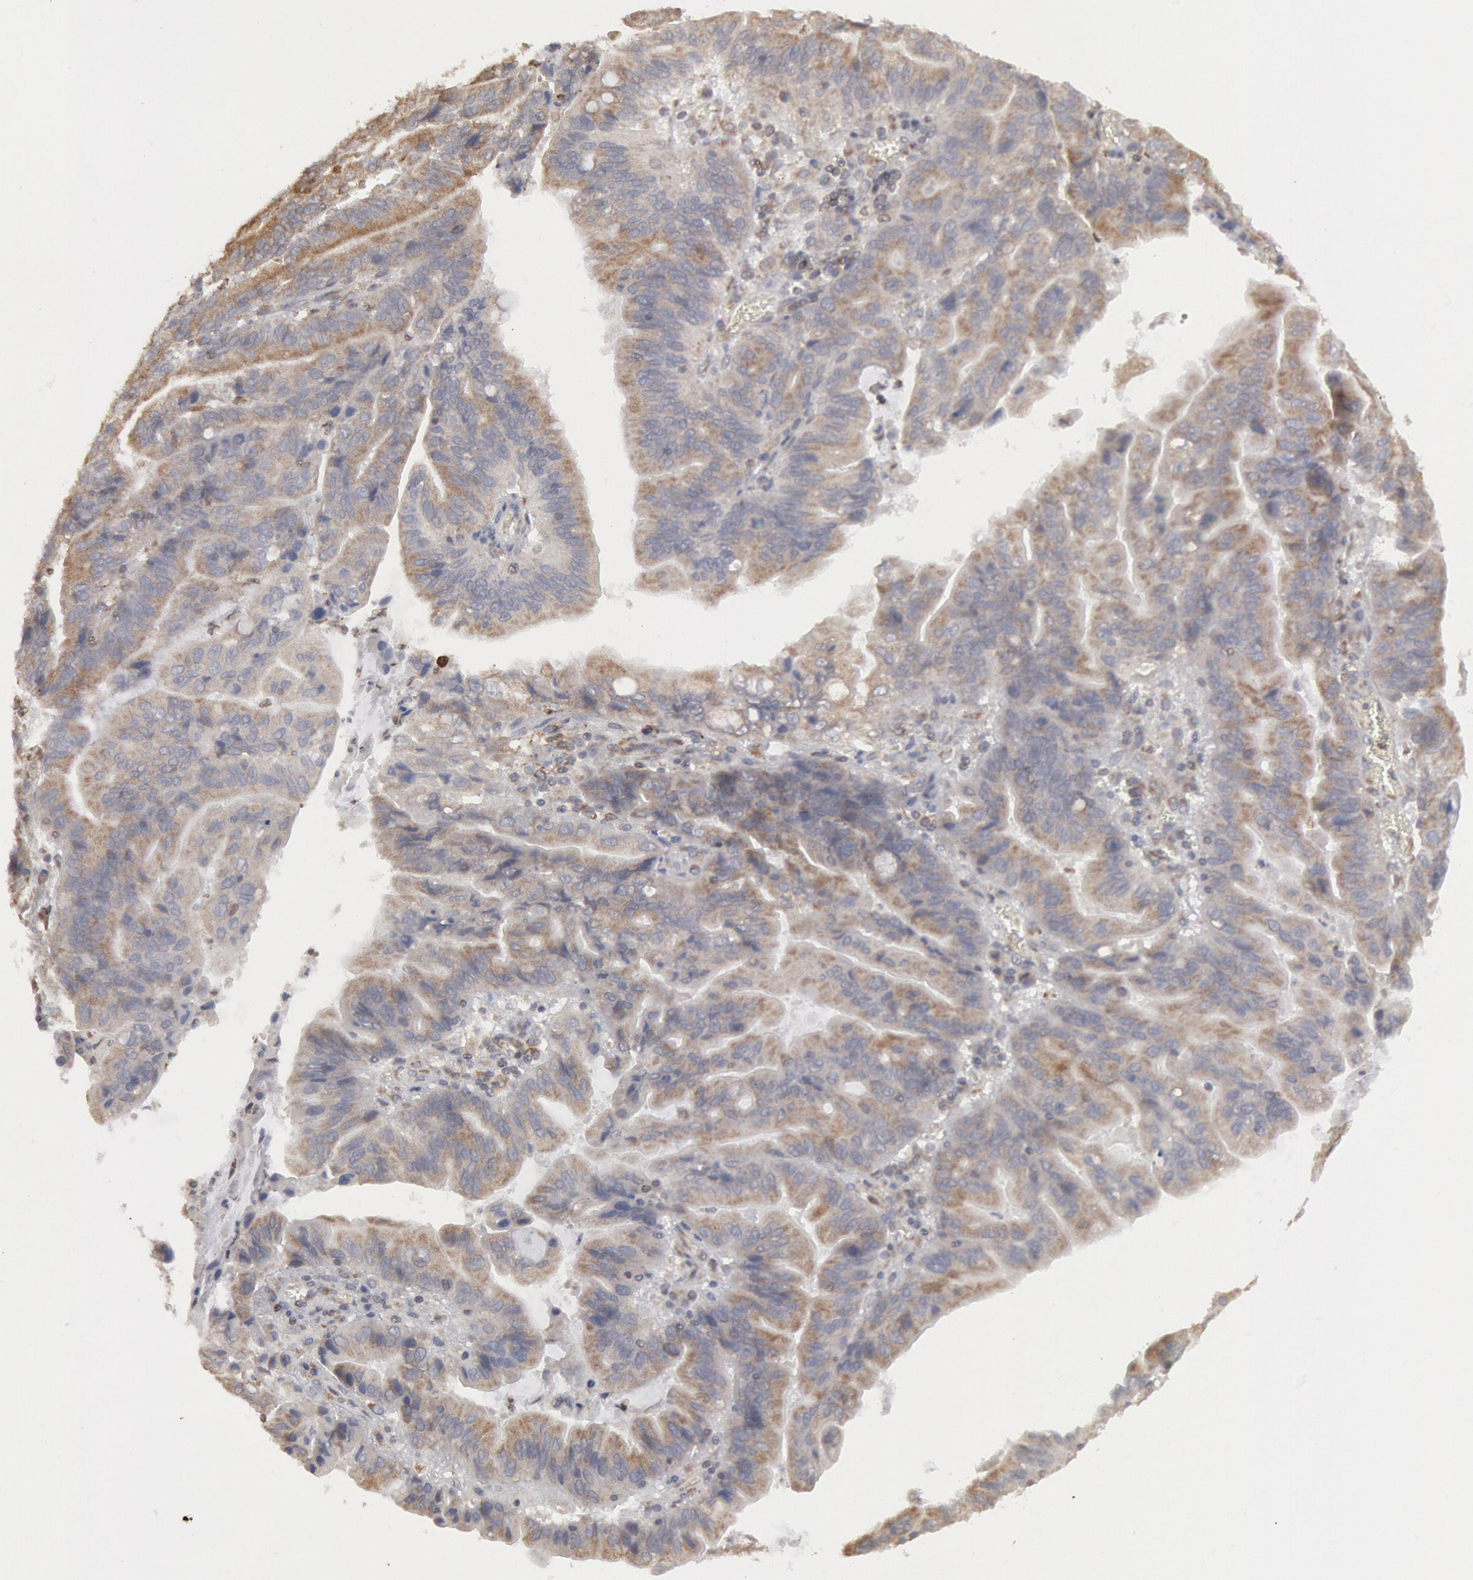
{"staining": {"intensity": "weak", "quantity": ">75%", "location": "cytoplasmic/membranous"}, "tissue": "stomach cancer", "cell_type": "Tumor cells", "image_type": "cancer", "snomed": [{"axis": "morphology", "description": "Adenocarcinoma, NOS"}, {"axis": "topography", "description": "Stomach, upper"}], "caption": "This image exhibits stomach cancer stained with immunohistochemistry to label a protein in brown. The cytoplasmic/membranous of tumor cells show weak positivity for the protein. Nuclei are counter-stained blue.", "gene": "OSBPL8", "patient": {"sex": "male", "age": 63}}